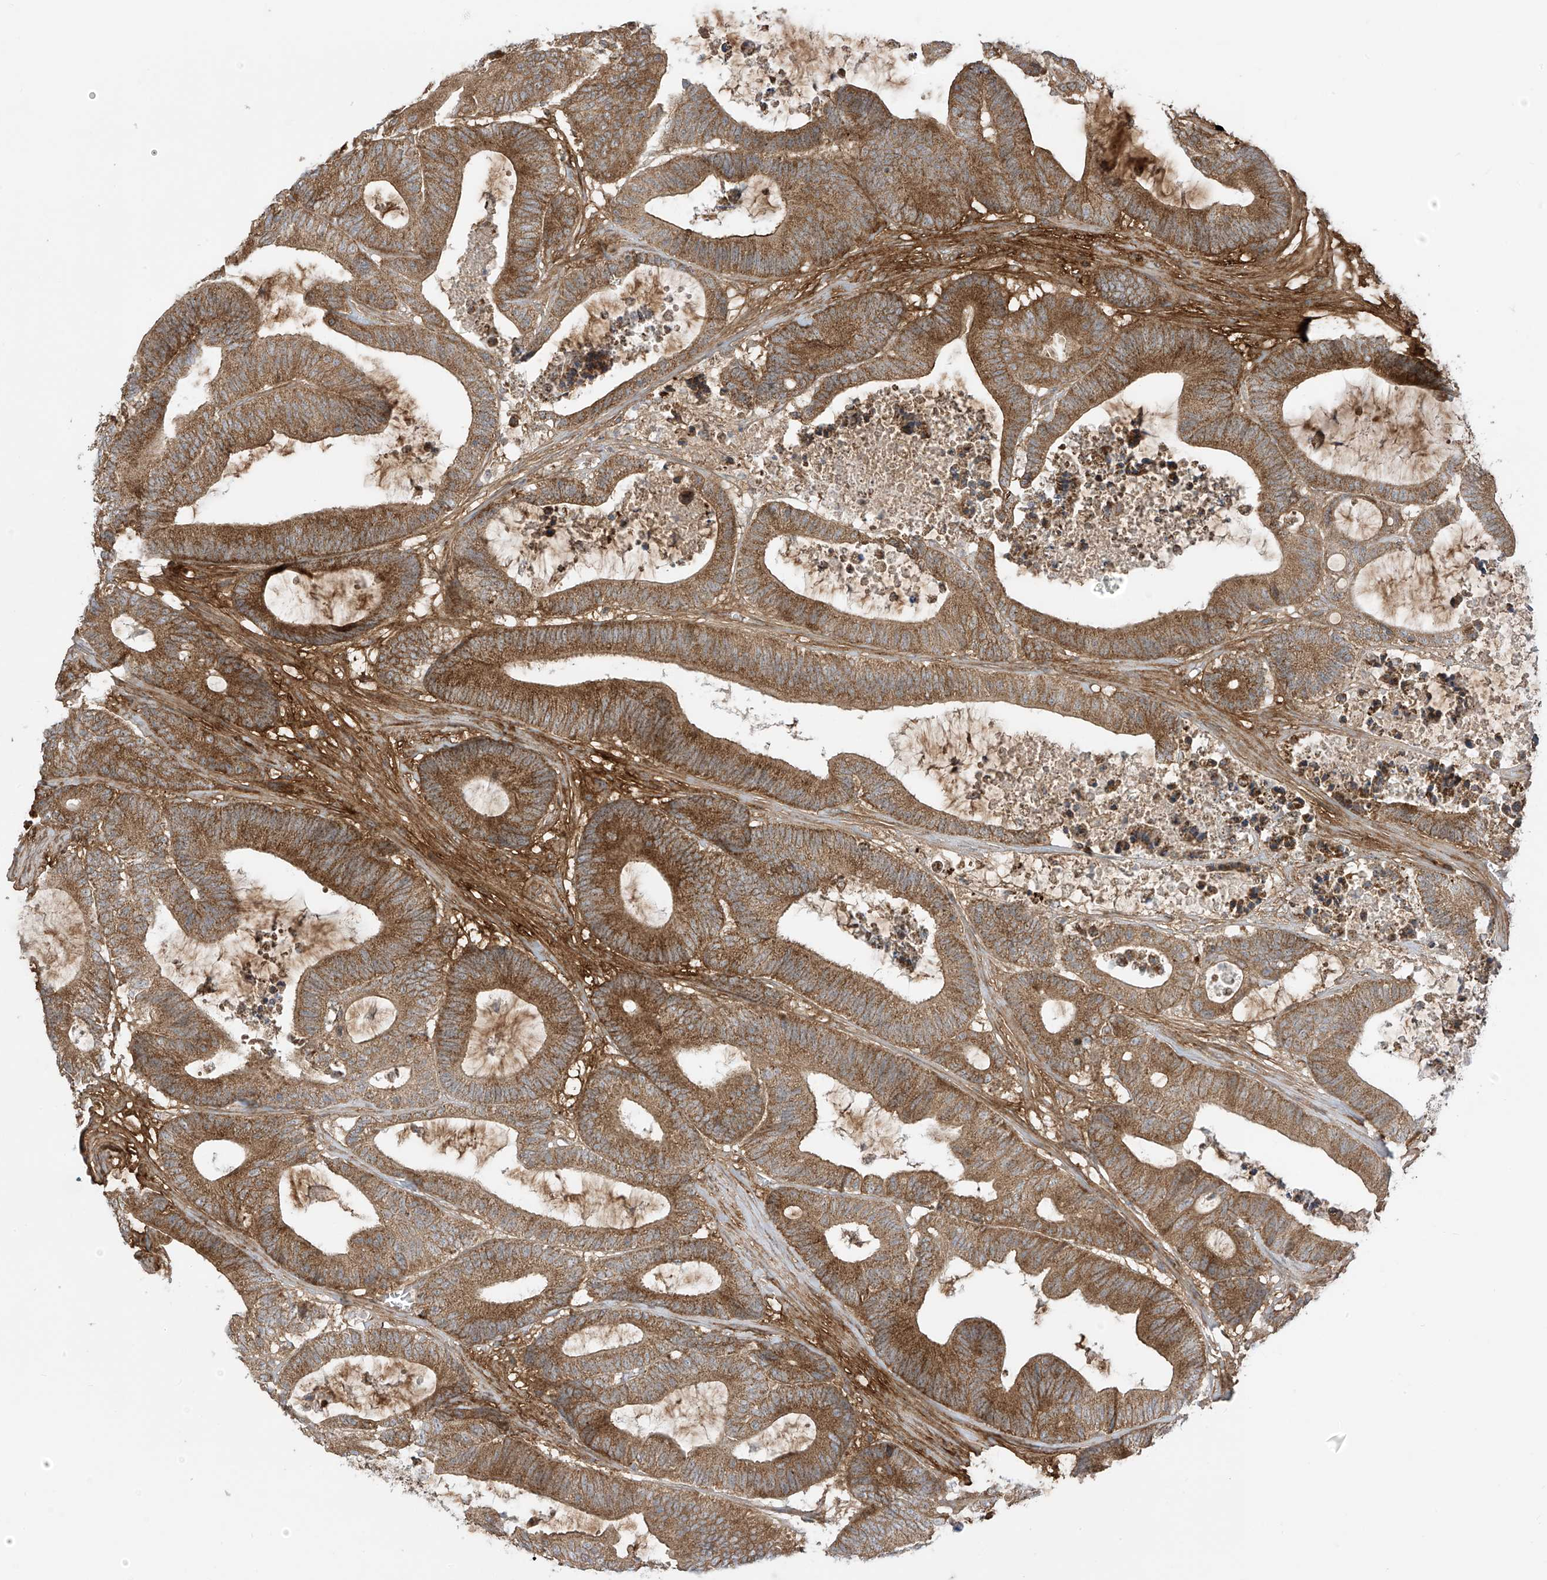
{"staining": {"intensity": "moderate", "quantity": ">75%", "location": "cytoplasmic/membranous"}, "tissue": "colorectal cancer", "cell_type": "Tumor cells", "image_type": "cancer", "snomed": [{"axis": "morphology", "description": "Adenocarcinoma, NOS"}, {"axis": "topography", "description": "Colon"}], "caption": "The micrograph shows a brown stain indicating the presence of a protein in the cytoplasmic/membranous of tumor cells in colorectal cancer.", "gene": "REPS1", "patient": {"sex": "female", "age": 84}}